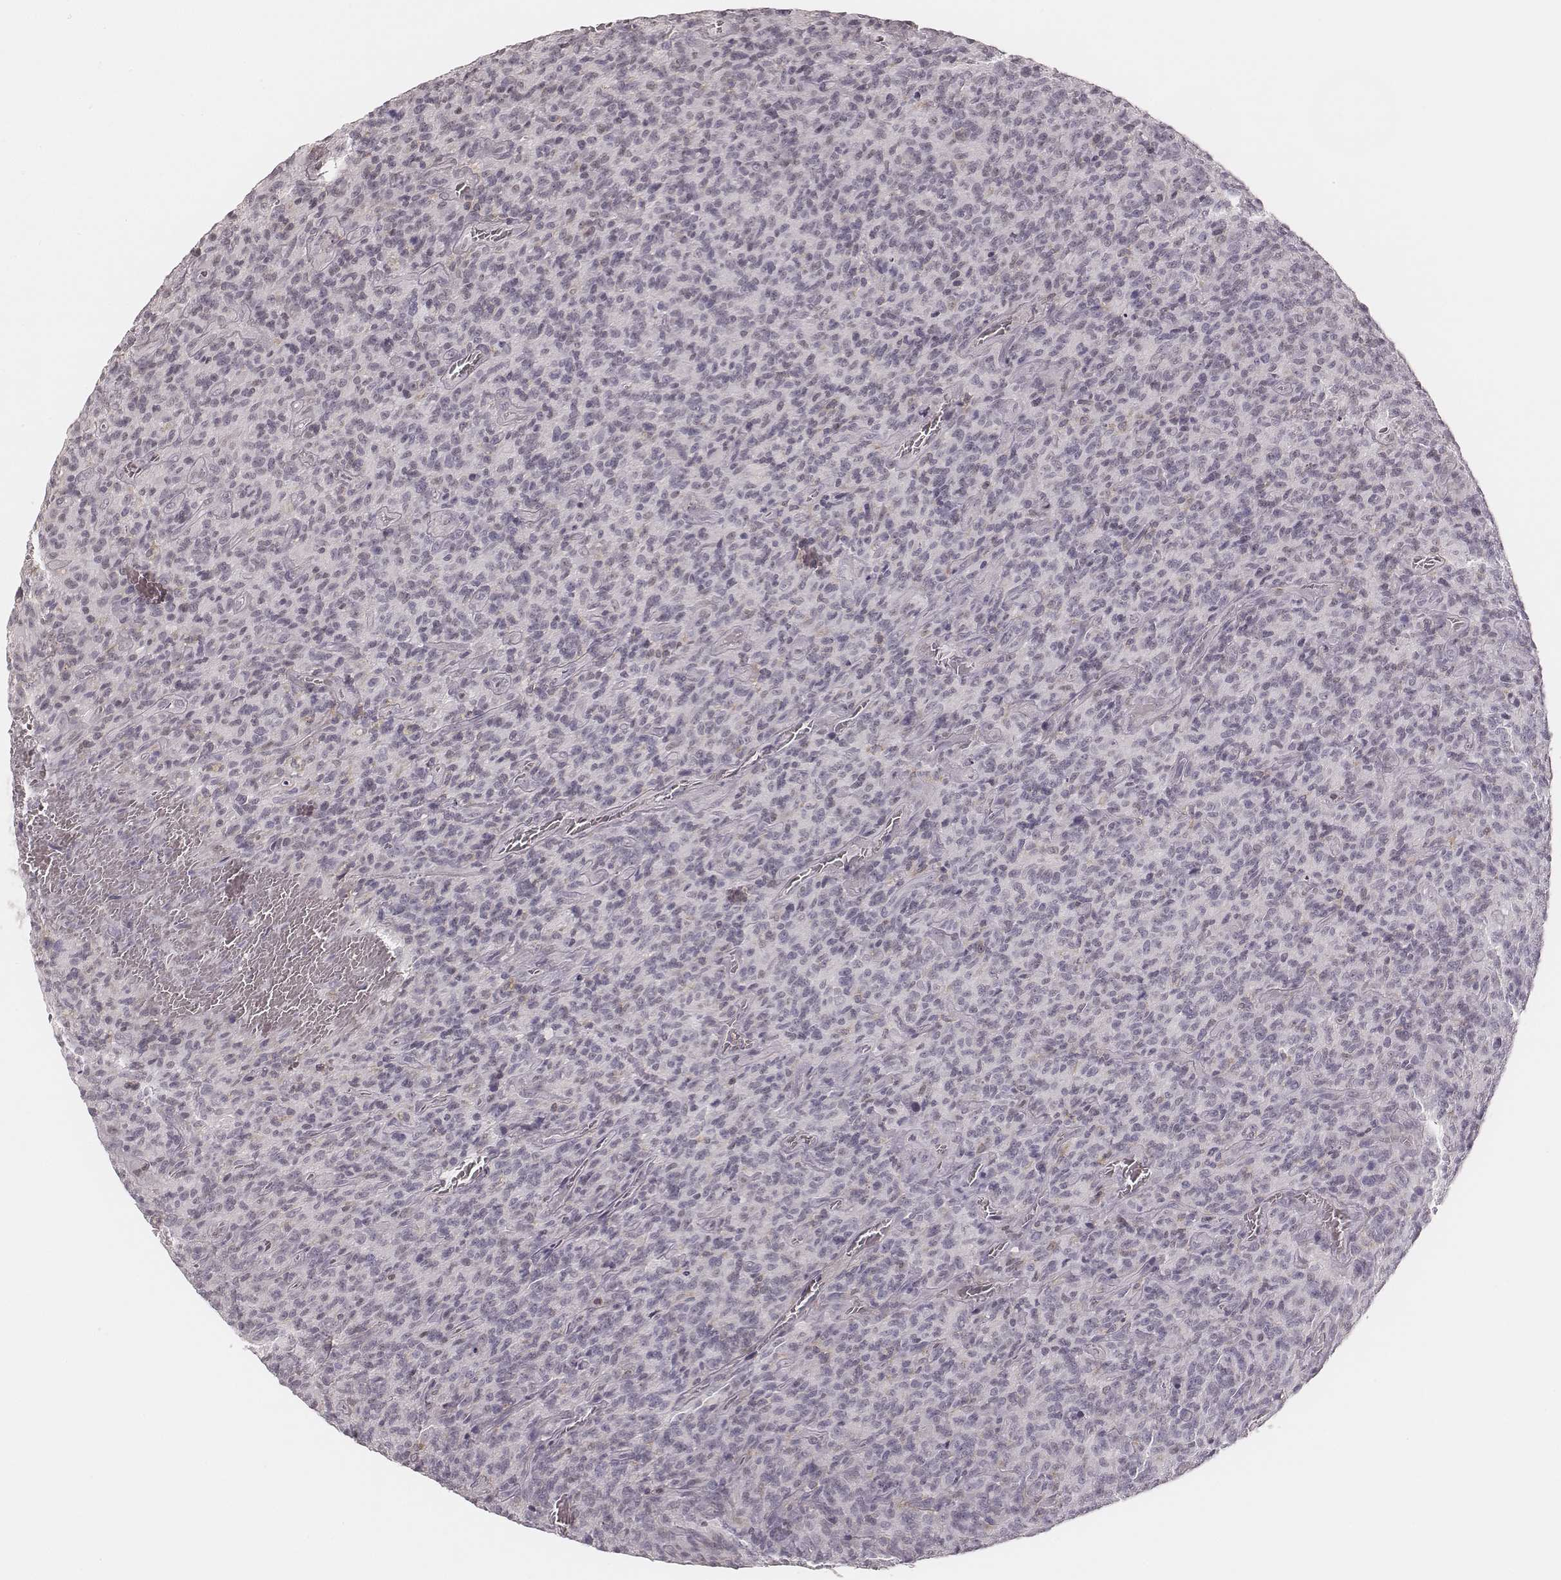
{"staining": {"intensity": "negative", "quantity": "none", "location": "none"}, "tissue": "glioma", "cell_type": "Tumor cells", "image_type": "cancer", "snomed": [{"axis": "morphology", "description": "Glioma, malignant, High grade"}, {"axis": "topography", "description": "Brain"}], "caption": "The photomicrograph exhibits no staining of tumor cells in glioma.", "gene": "MSX1", "patient": {"sex": "male", "age": 76}}